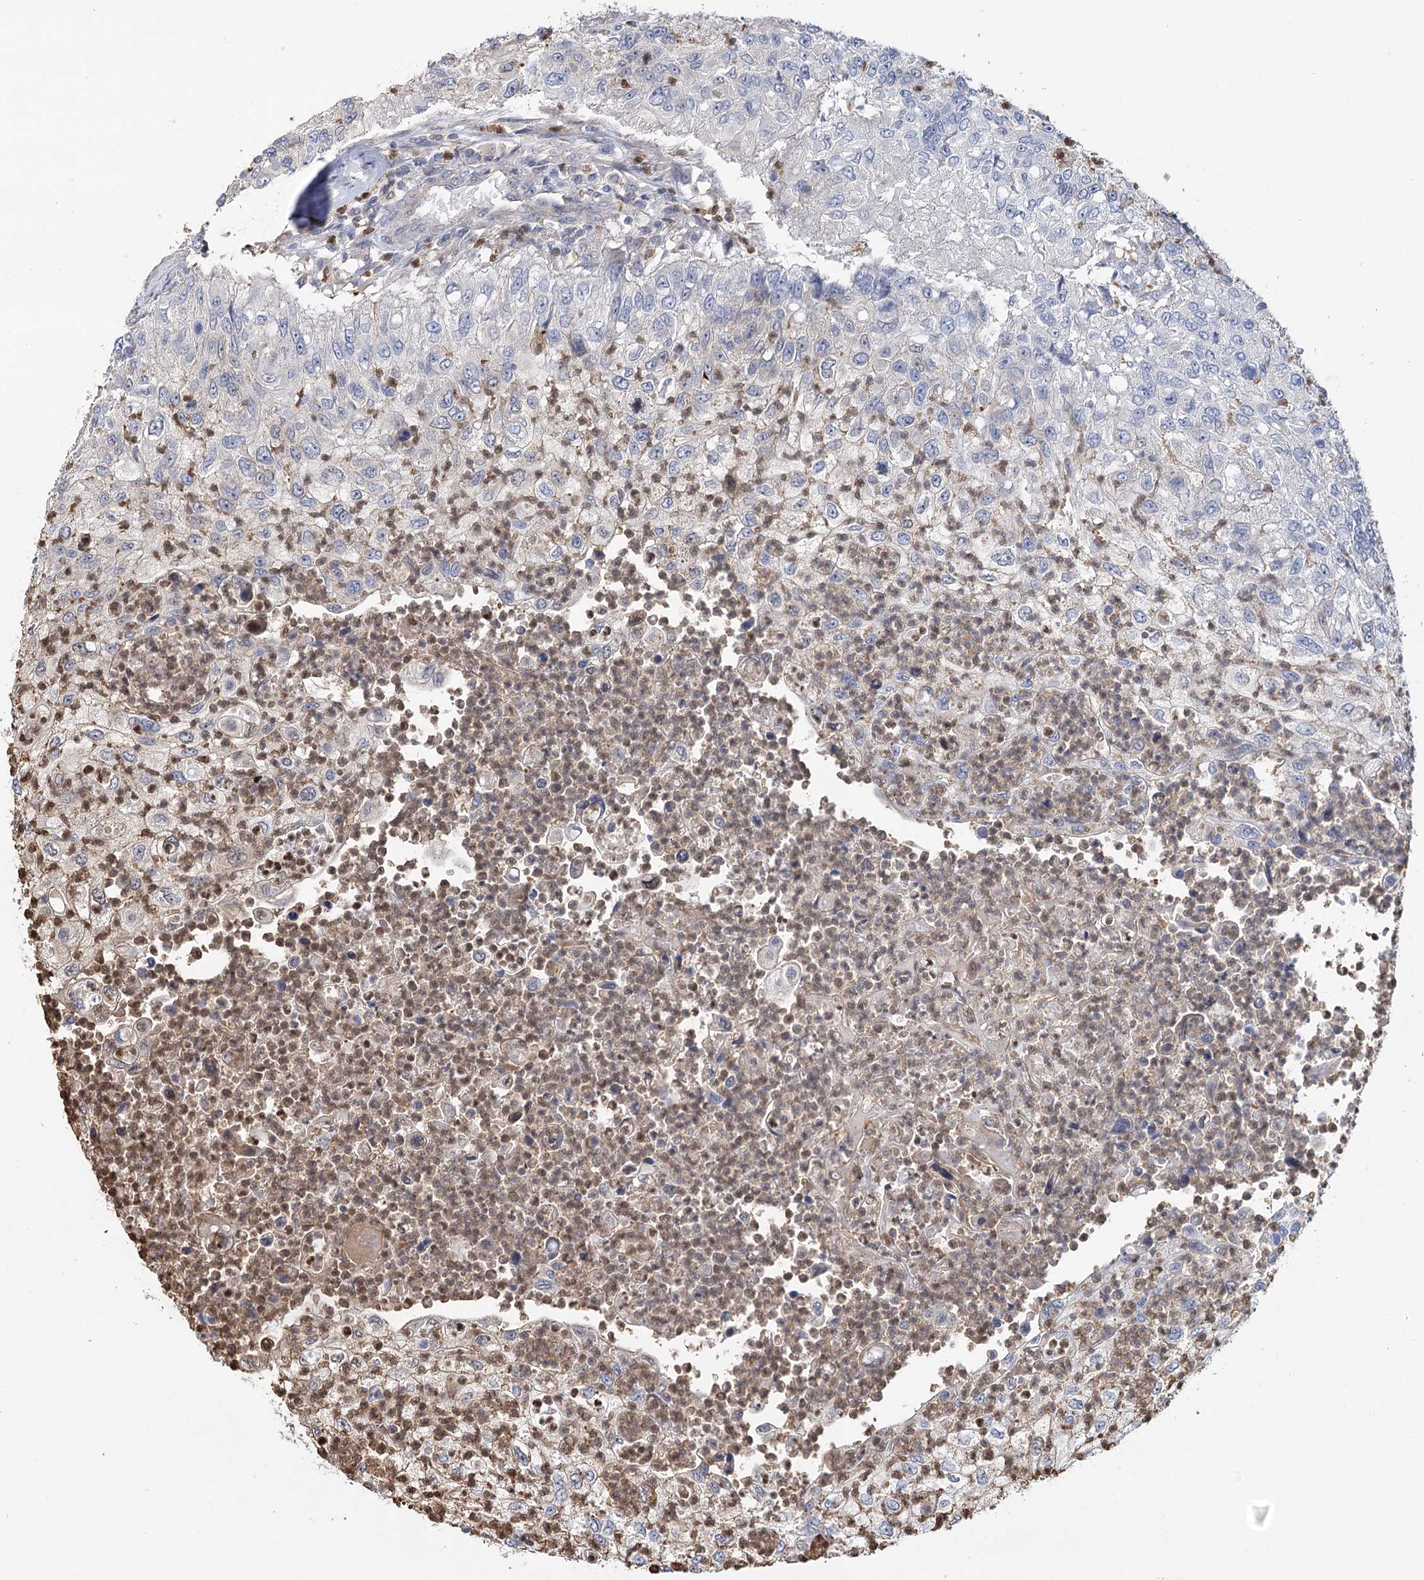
{"staining": {"intensity": "negative", "quantity": "none", "location": "none"}, "tissue": "urothelial cancer", "cell_type": "Tumor cells", "image_type": "cancer", "snomed": [{"axis": "morphology", "description": "Urothelial carcinoma, High grade"}, {"axis": "topography", "description": "Urinary bladder"}], "caption": "IHC image of neoplastic tissue: high-grade urothelial carcinoma stained with DAB (3,3'-diaminobenzidine) exhibits no significant protein expression in tumor cells.", "gene": "EPB41L5", "patient": {"sex": "female", "age": 60}}